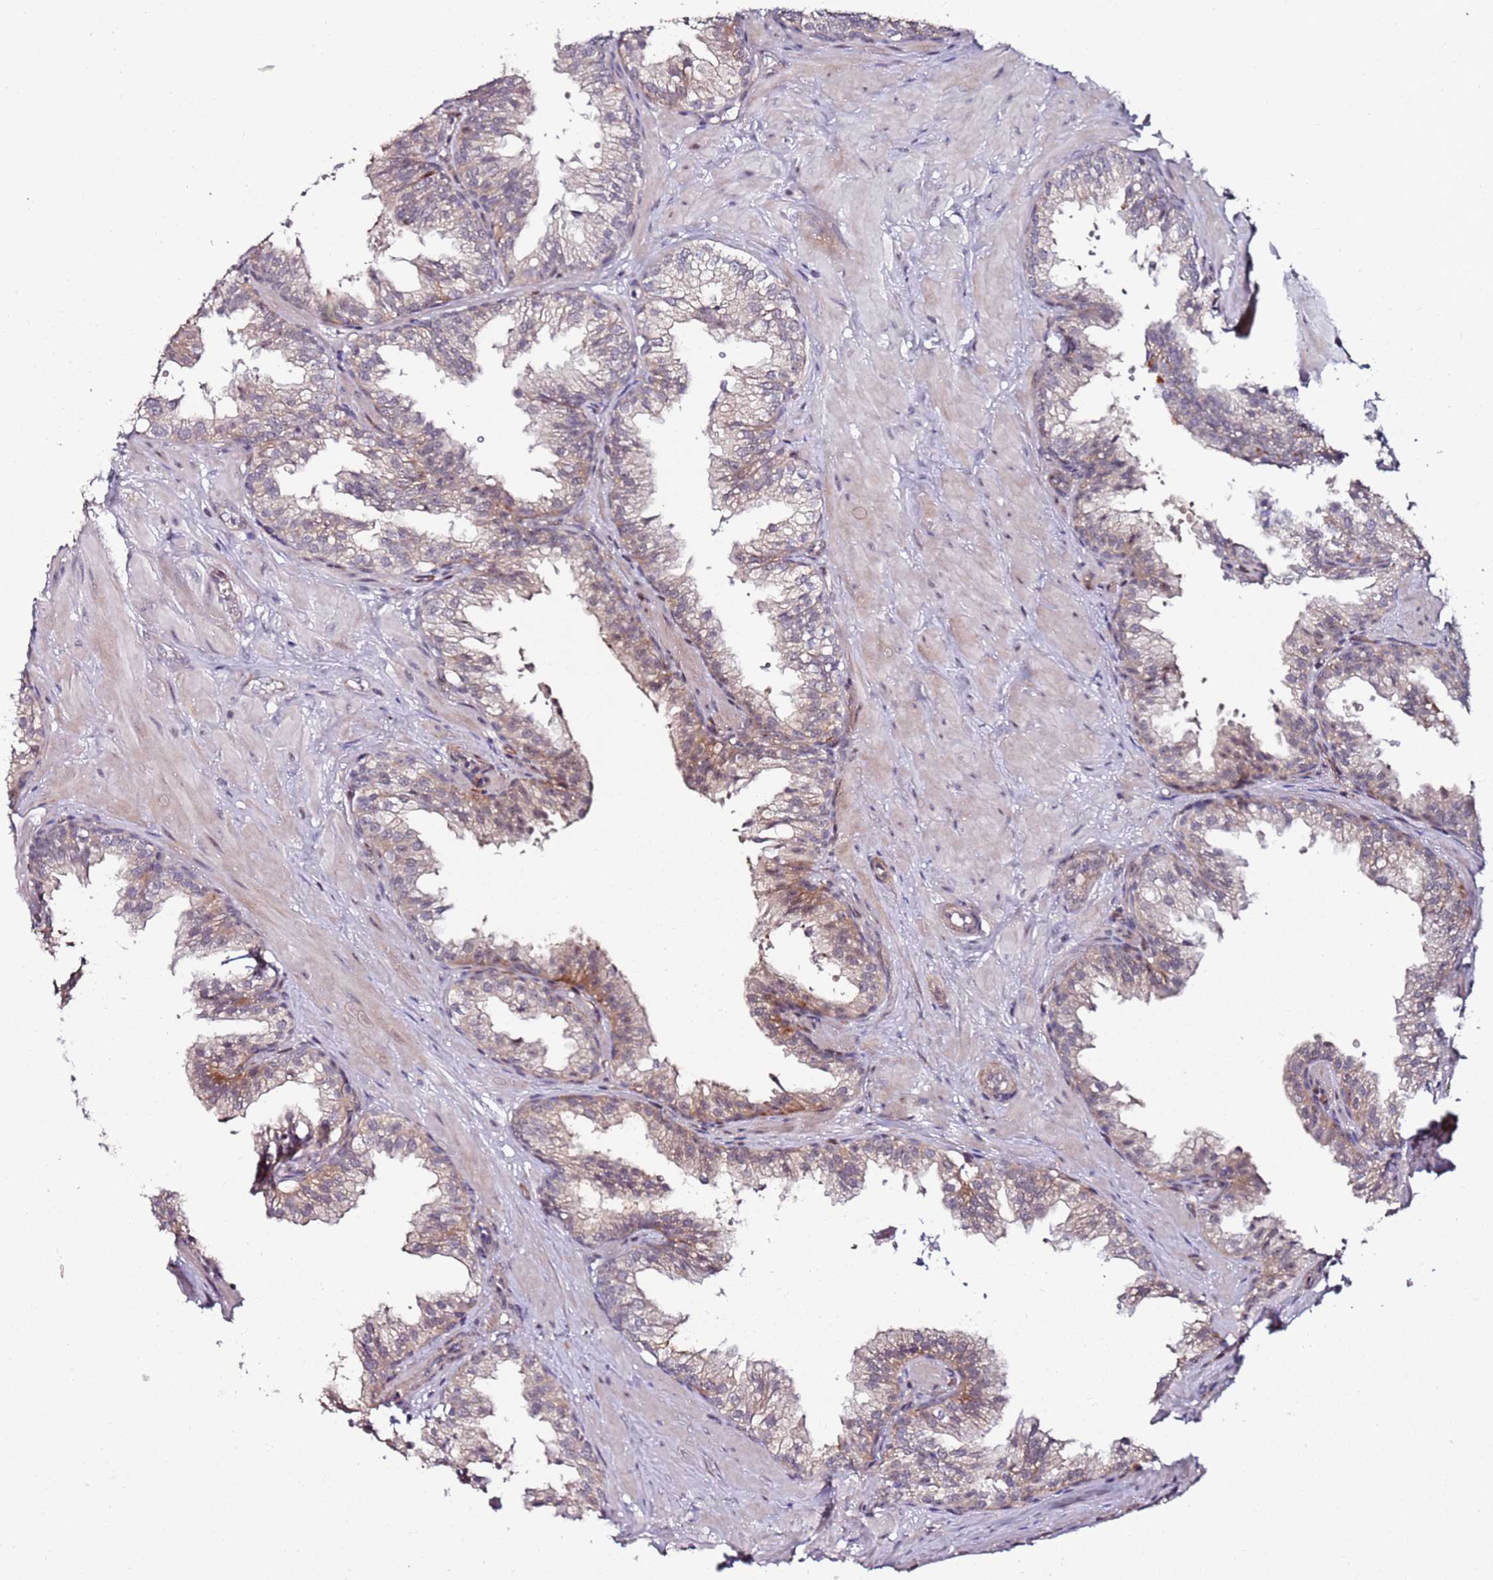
{"staining": {"intensity": "moderate", "quantity": "25%-75%", "location": "cytoplasmic/membranous,nuclear"}, "tissue": "prostate", "cell_type": "Glandular cells", "image_type": "normal", "snomed": [{"axis": "morphology", "description": "Normal tissue, NOS"}, {"axis": "topography", "description": "Prostate"}, {"axis": "topography", "description": "Peripheral nerve tissue"}], "caption": "The photomicrograph exhibits staining of benign prostate, revealing moderate cytoplasmic/membranous,nuclear protein expression (brown color) within glandular cells.", "gene": "DUSP28", "patient": {"sex": "male", "age": 55}}